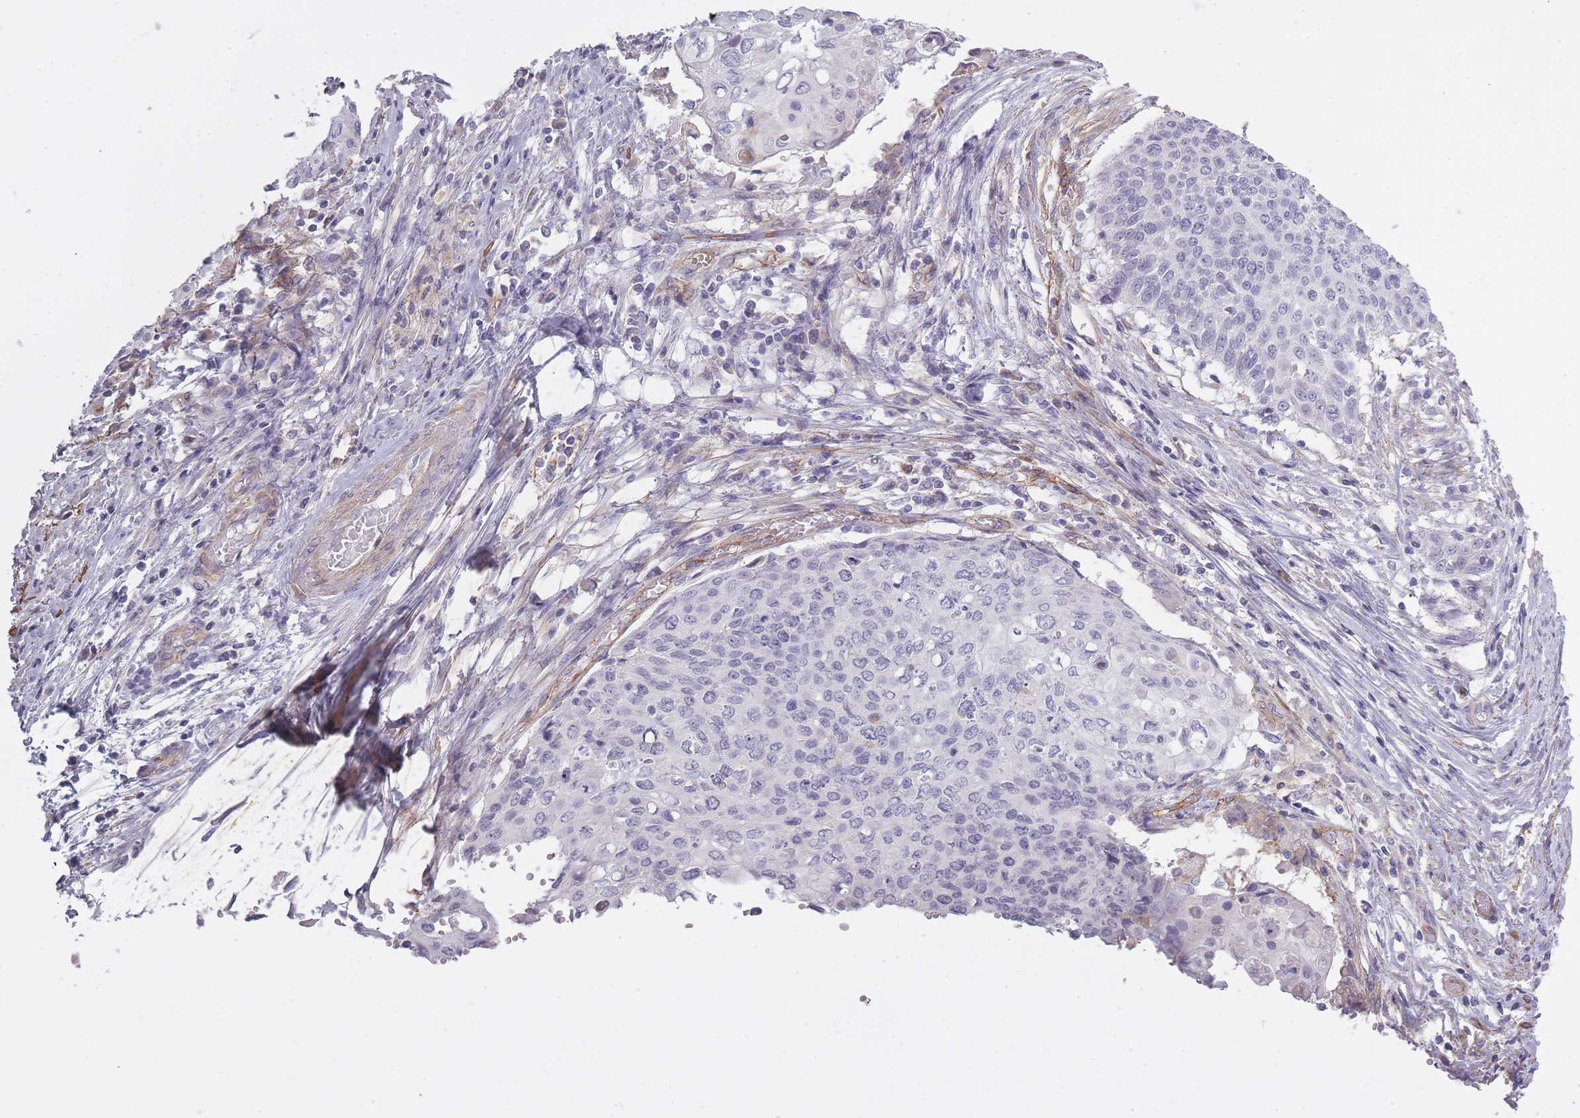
{"staining": {"intensity": "negative", "quantity": "none", "location": "none"}, "tissue": "cervical cancer", "cell_type": "Tumor cells", "image_type": "cancer", "snomed": [{"axis": "morphology", "description": "Squamous cell carcinoma, NOS"}, {"axis": "topography", "description": "Cervix"}], "caption": "The histopathology image exhibits no significant positivity in tumor cells of cervical cancer.", "gene": "SLC8A2", "patient": {"sex": "female", "age": 39}}